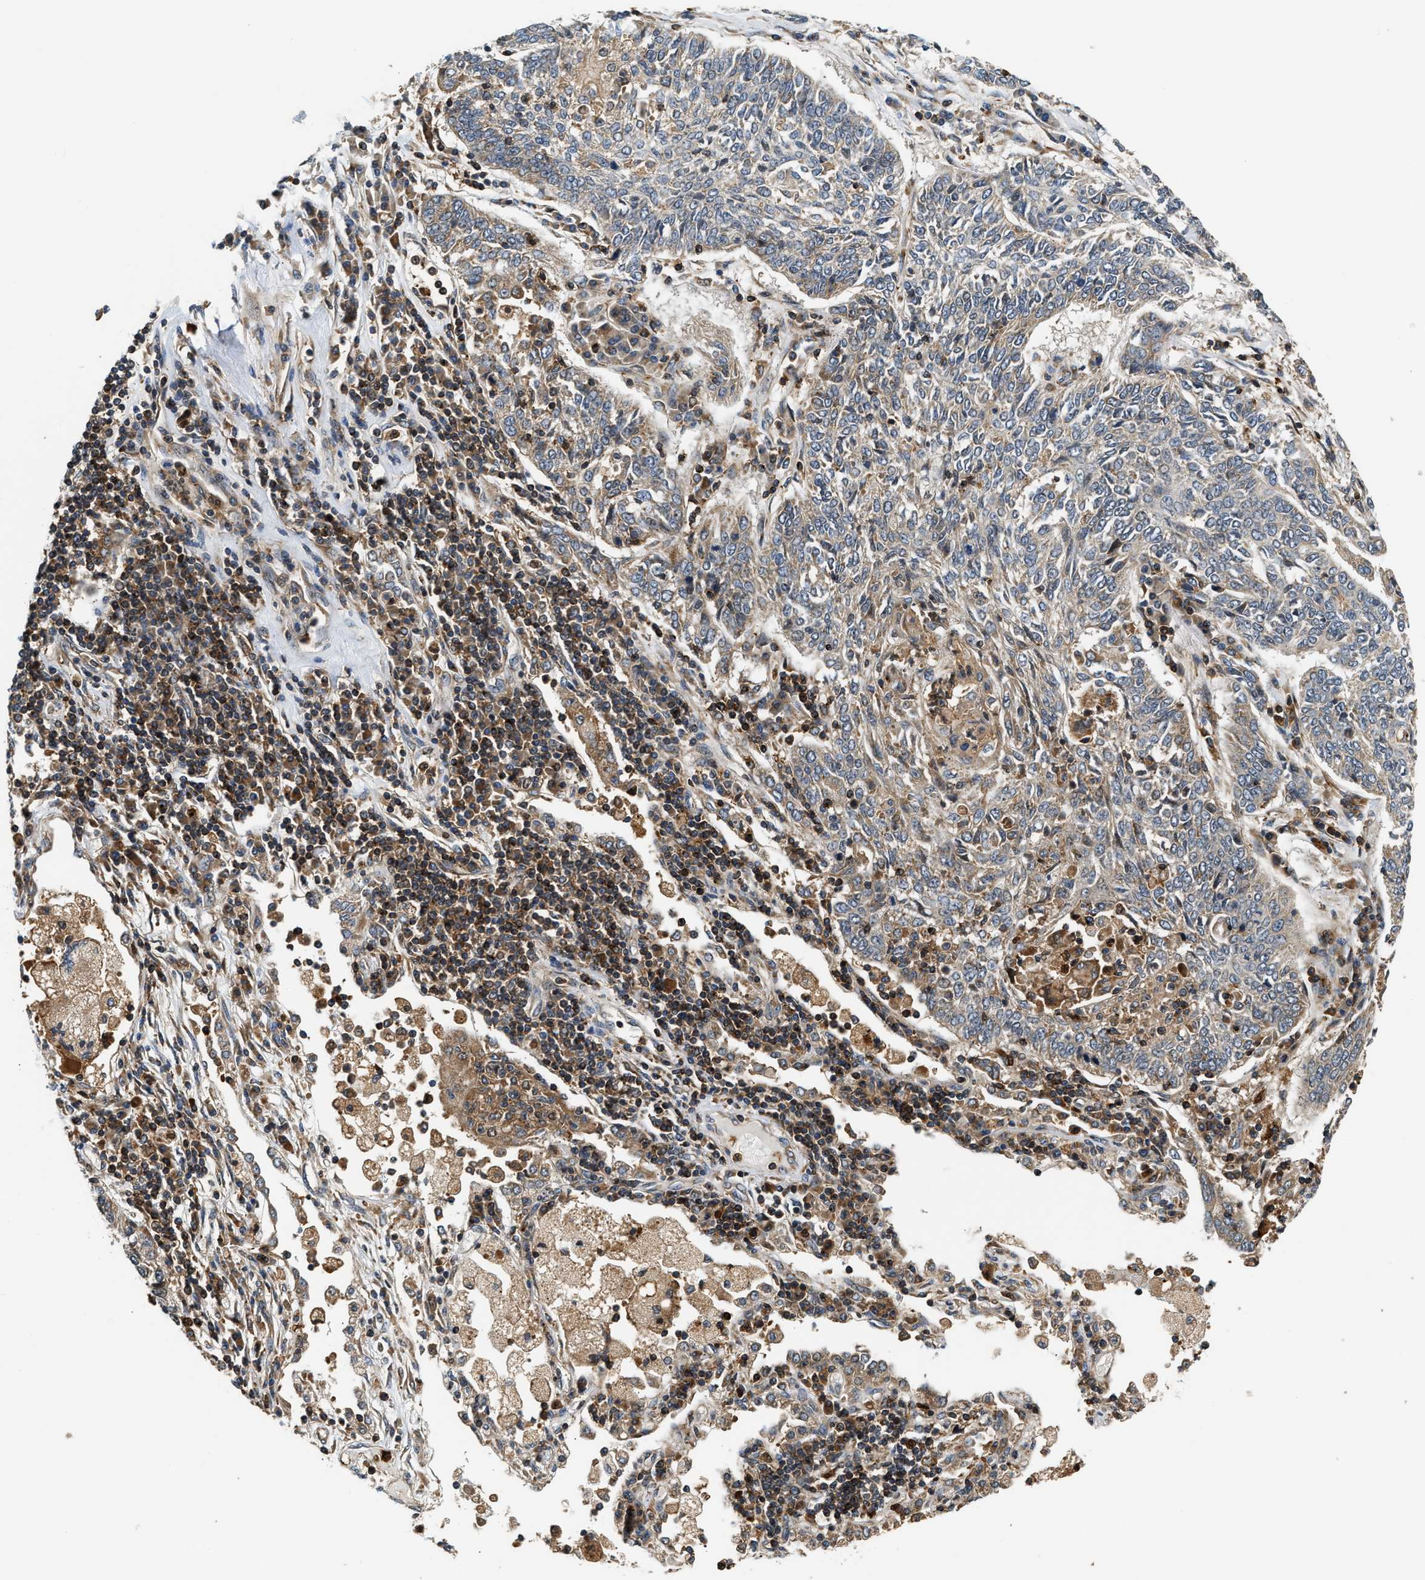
{"staining": {"intensity": "weak", "quantity": "<25%", "location": "cytoplasmic/membranous"}, "tissue": "lung cancer", "cell_type": "Tumor cells", "image_type": "cancer", "snomed": [{"axis": "morphology", "description": "Normal tissue, NOS"}, {"axis": "morphology", "description": "Squamous cell carcinoma, NOS"}, {"axis": "topography", "description": "Cartilage tissue"}, {"axis": "topography", "description": "Bronchus"}, {"axis": "topography", "description": "Lung"}], "caption": "The photomicrograph exhibits no staining of tumor cells in lung cancer (squamous cell carcinoma). (Stains: DAB immunohistochemistry (IHC) with hematoxylin counter stain, Microscopy: brightfield microscopy at high magnification).", "gene": "SNX5", "patient": {"sex": "female", "age": 49}}